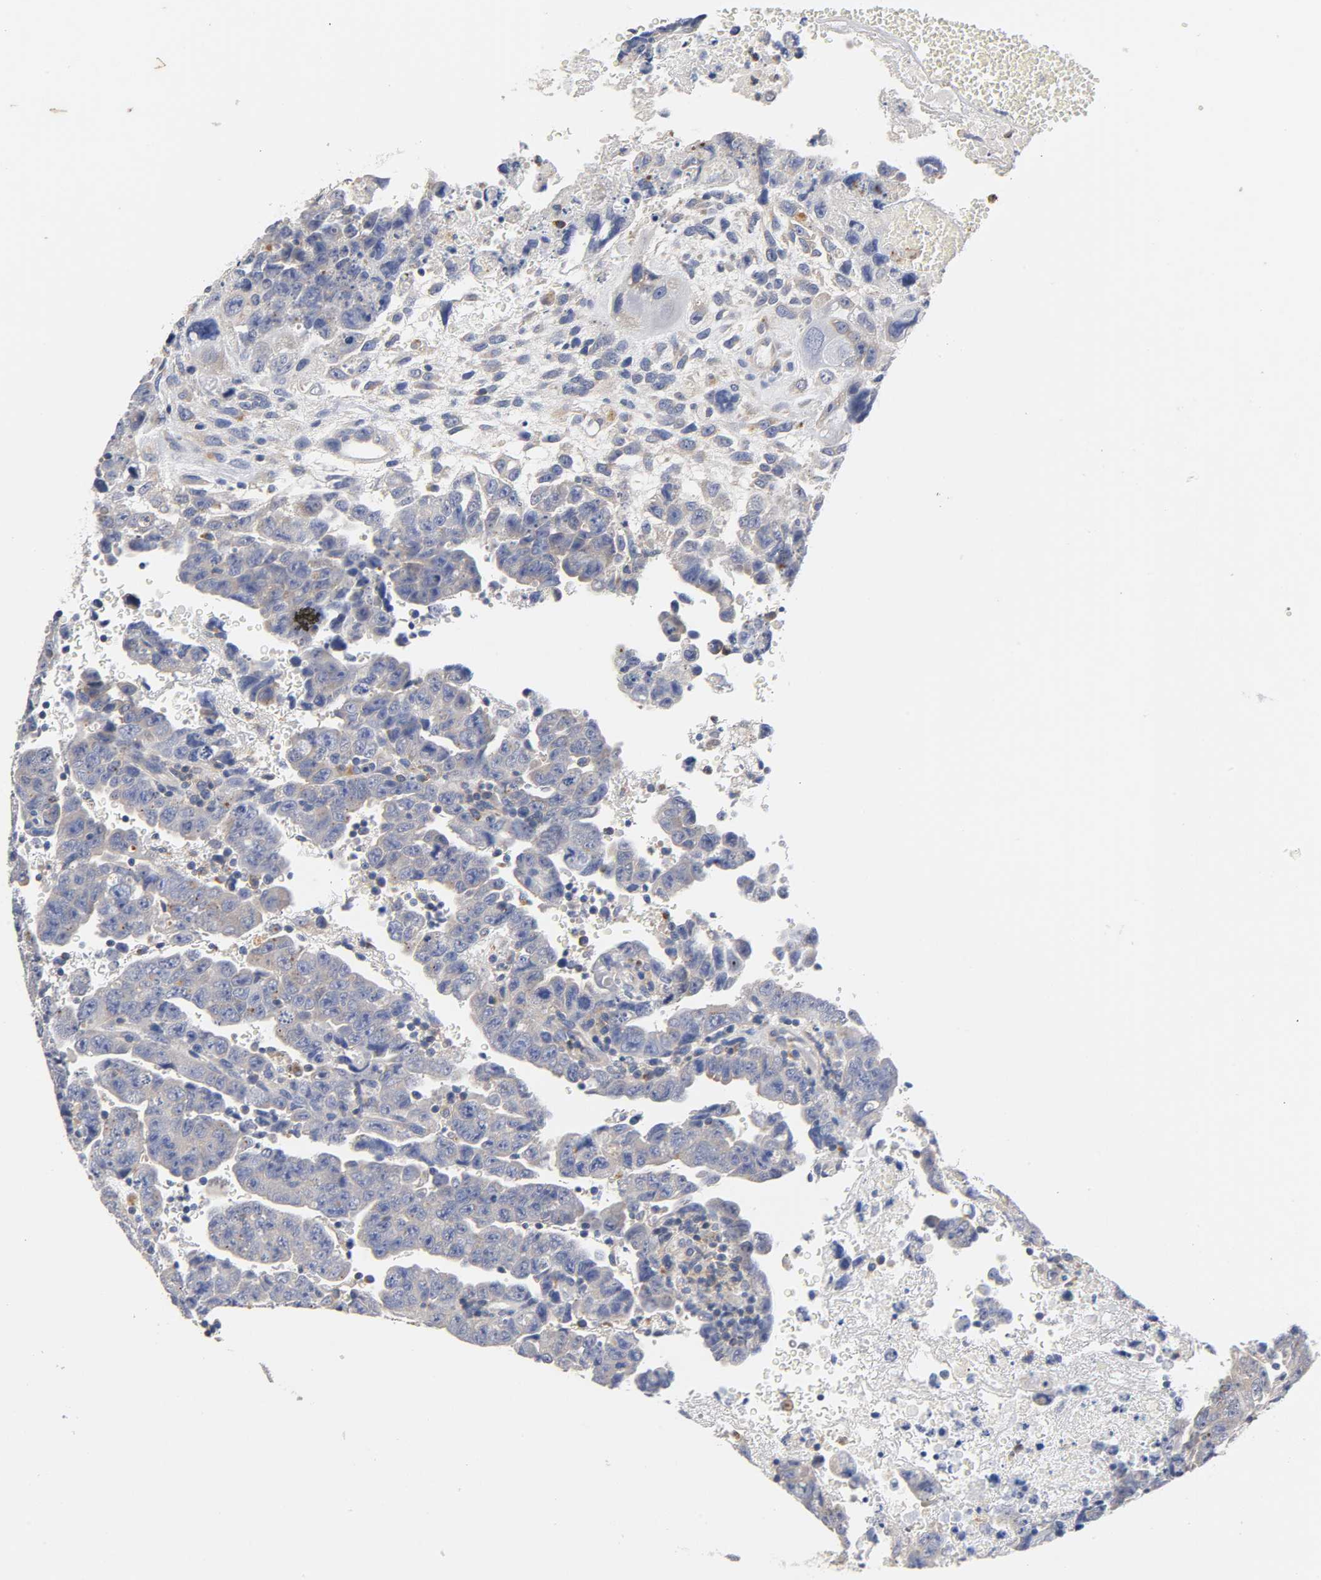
{"staining": {"intensity": "weak", "quantity": "<25%", "location": "cytoplasmic/membranous"}, "tissue": "testis cancer", "cell_type": "Tumor cells", "image_type": "cancer", "snomed": [{"axis": "morphology", "description": "Carcinoma, Embryonal, NOS"}, {"axis": "topography", "description": "Testis"}], "caption": "A histopathology image of testis embryonal carcinoma stained for a protein shows no brown staining in tumor cells. (DAB (3,3'-diaminobenzidine) immunohistochemistry with hematoxylin counter stain).", "gene": "SEMA5A", "patient": {"sex": "male", "age": 28}}